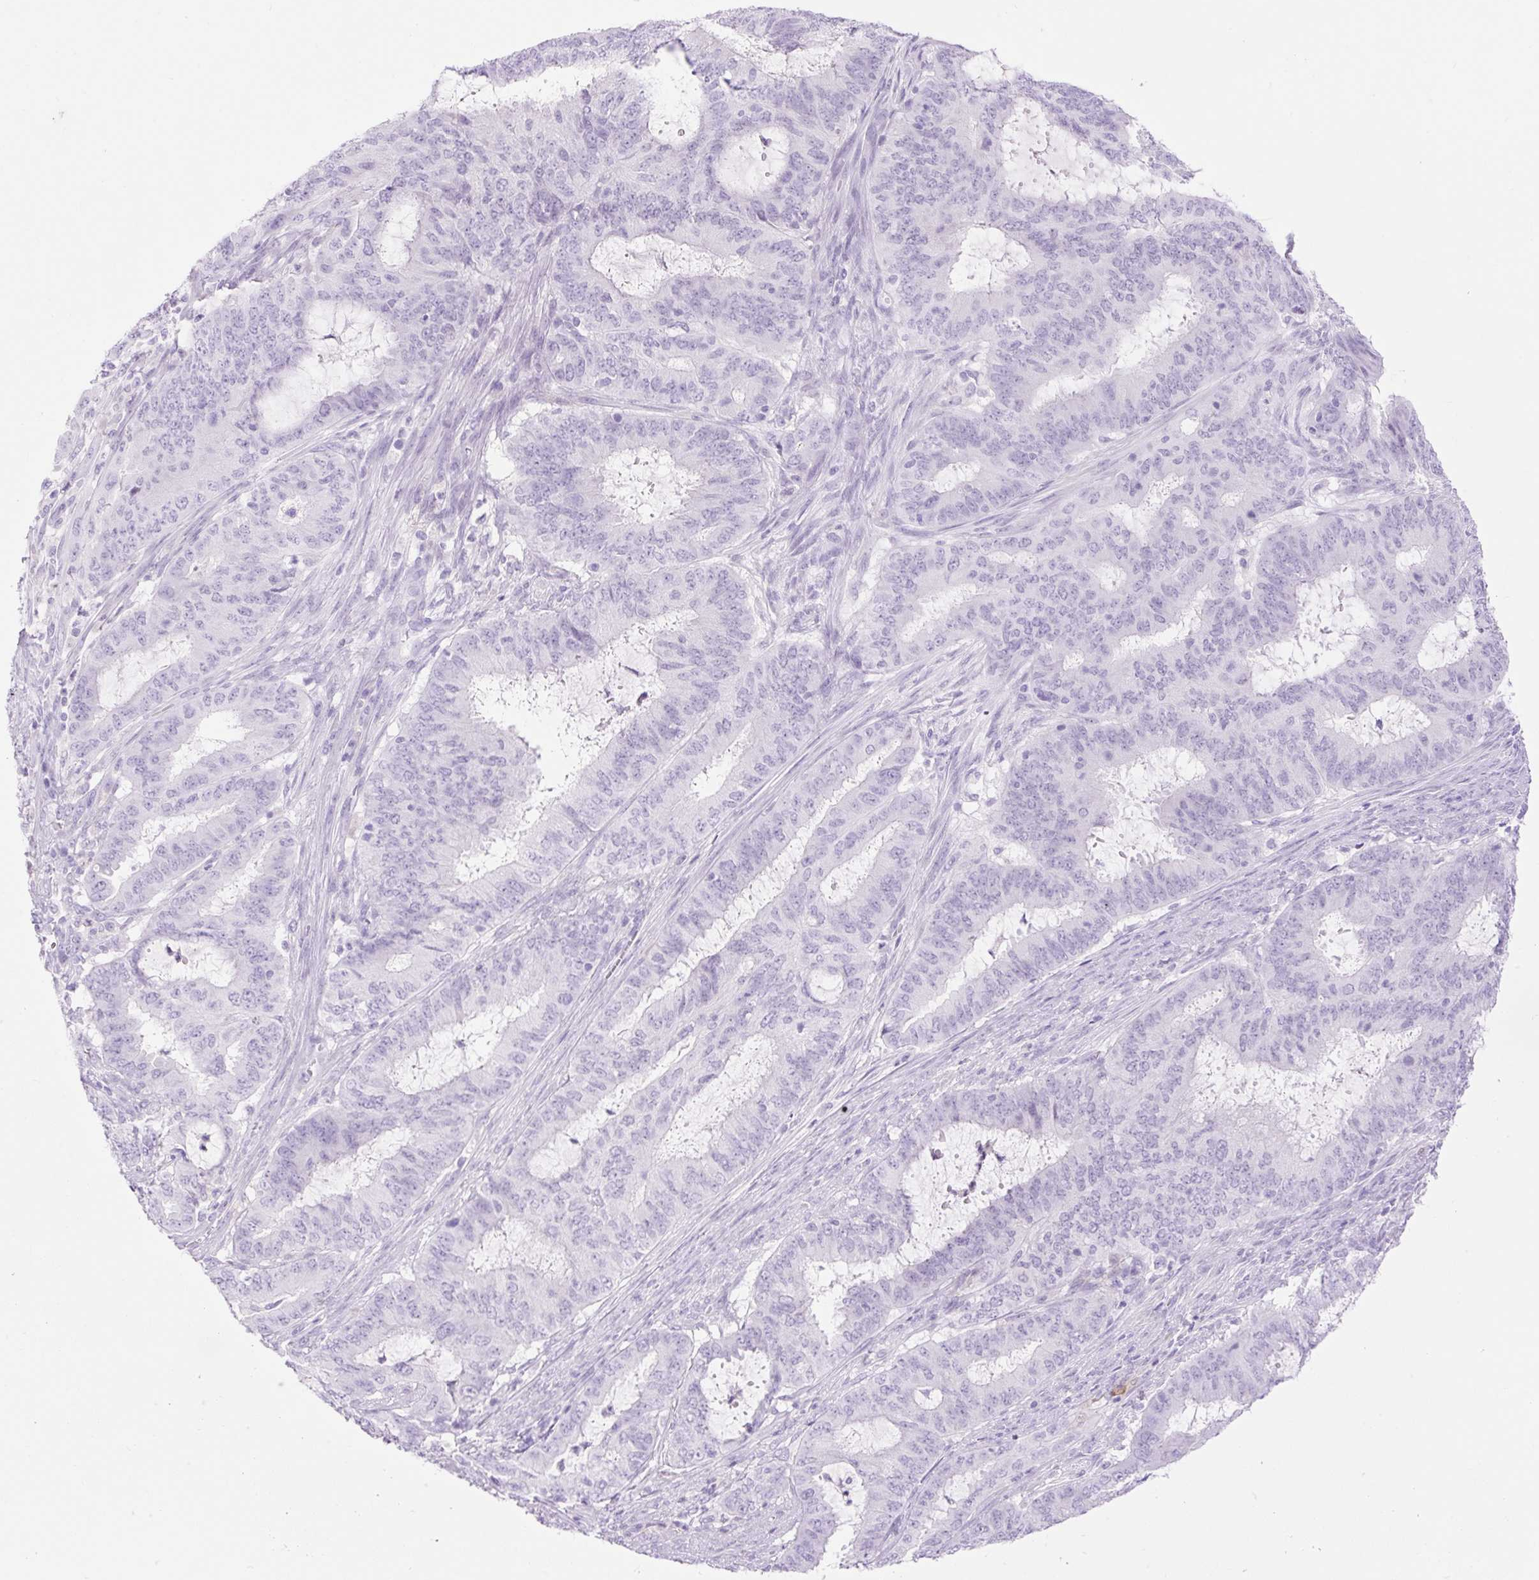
{"staining": {"intensity": "negative", "quantity": "none", "location": "none"}, "tissue": "endometrial cancer", "cell_type": "Tumor cells", "image_type": "cancer", "snomed": [{"axis": "morphology", "description": "Adenocarcinoma, NOS"}, {"axis": "topography", "description": "Endometrium"}], "caption": "High magnification brightfield microscopy of endometrial cancer stained with DAB (3,3'-diaminobenzidine) (brown) and counterstained with hematoxylin (blue): tumor cells show no significant staining.", "gene": "SLC25A40", "patient": {"sex": "female", "age": 51}}